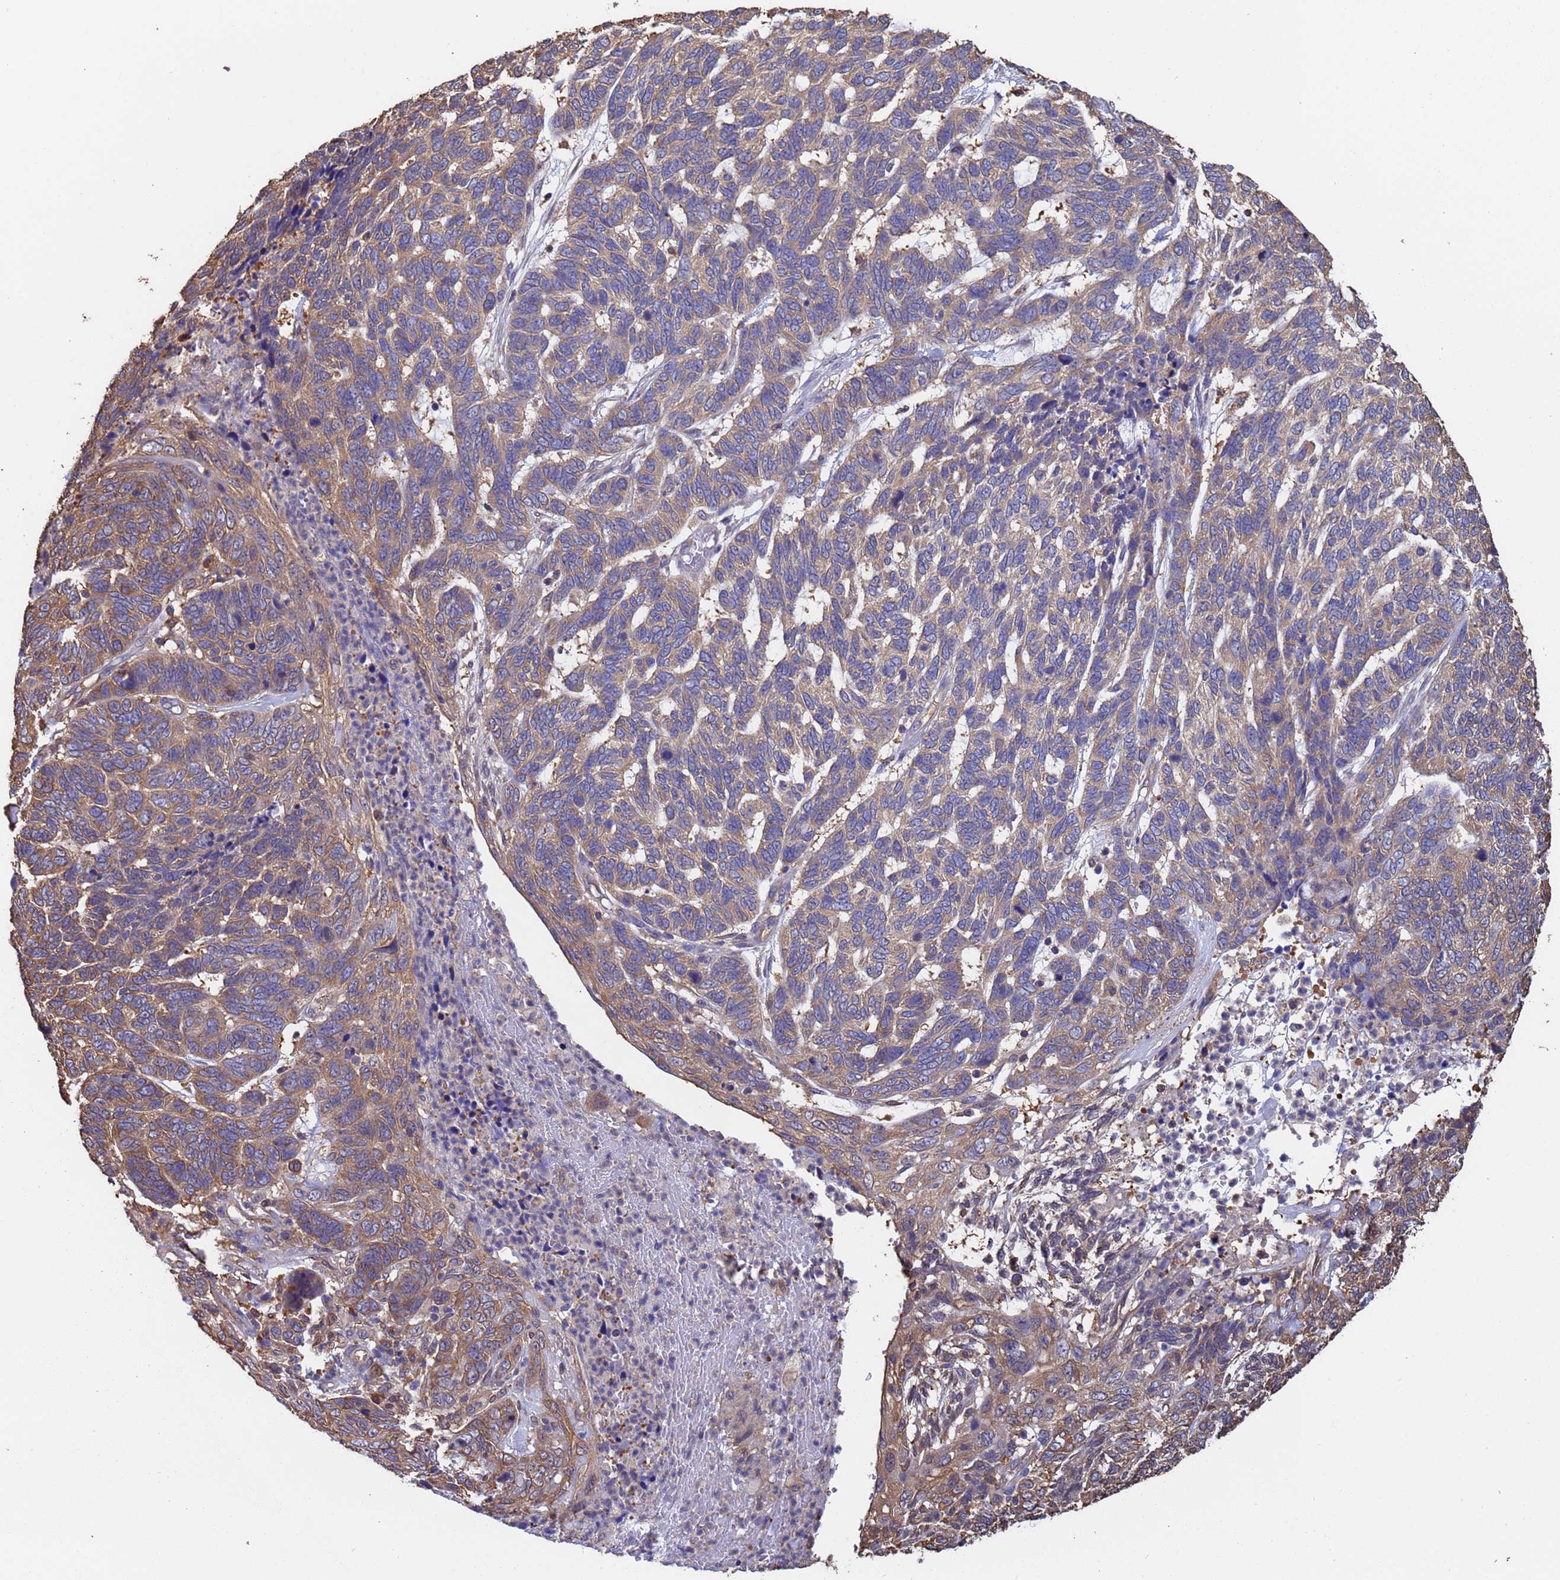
{"staining": {"intensity": "moderate", "quantity": "25%-75%", "location": "cytoplasmic/membranous"}, "tissue": "skin cancer", "cell_type": "Tumor cells", "image_type": "cancer", "snomed": [{"axis": "morphology", "description": "Basal cell carcinoma"}, {"axis": "topography", "description": "Skin"}], "caption": "Skin basal cell carcinoma was stained to show a protein in brown. There is medium levels of moderate cytoplasmic/membranous staining in about 25%-75% of tumor cells.", "gene": "FAM25A", "patient": {"sex": "female", "age": 65}}